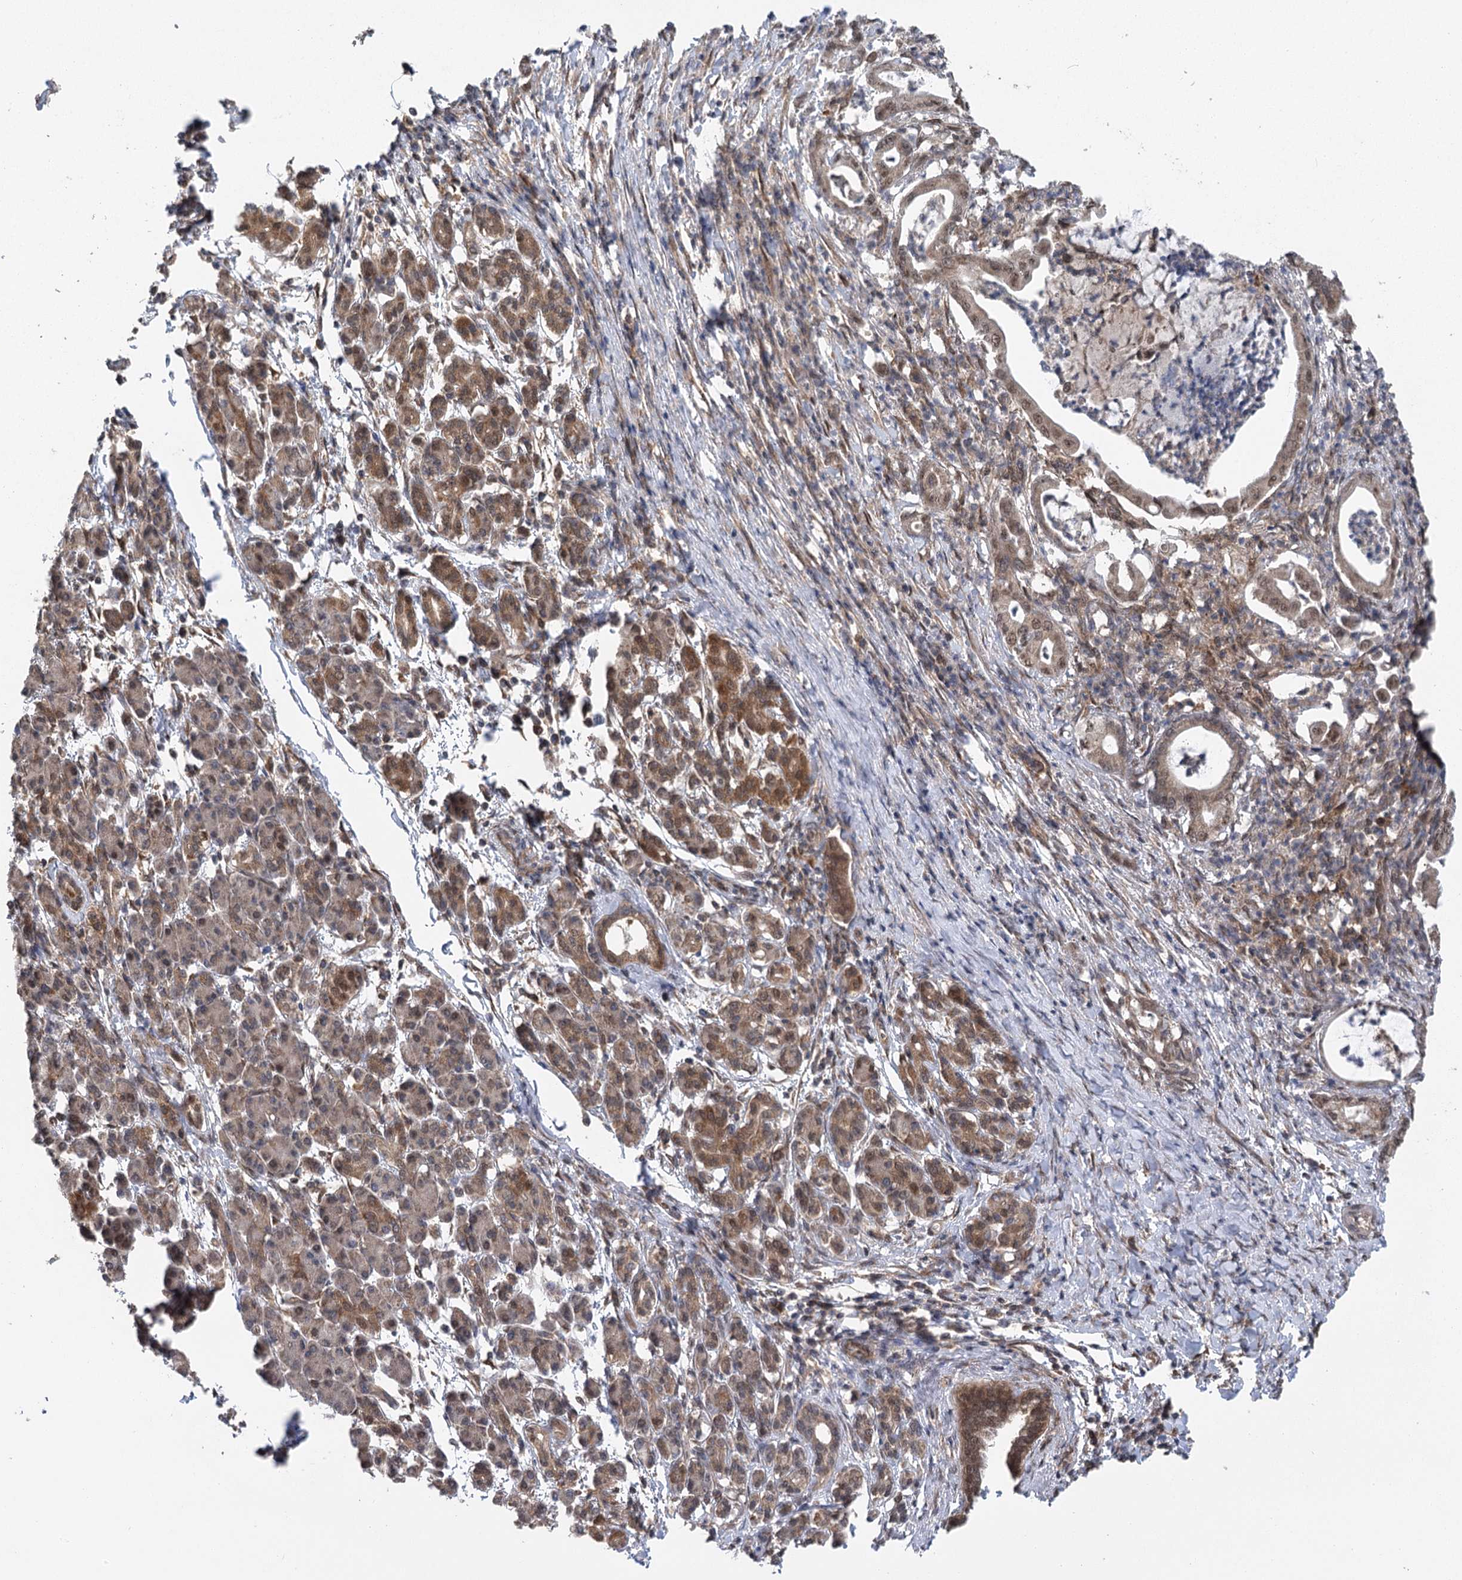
{"staining": {"intensity": "moderate", "quantity": ">75%", "location": "cytoplasmic/membranous,nuclear"}, "tissue": "pancreatic cancer", "cell_type": "Tumor cells", "image_type": "cancer", "snomed": [{"axis": "morphology", "description": "Adenocarcinoma, NOS"}, {"axis": "topography", "description": "Pancreas"}], "caption": "This histopathology image shows immunohistochemistry (IHC) staining of pancreatic adenocarcinoma, with medium moderate cytoplasmic/membranous and nuclear positivity in about >75% of tumor cells.", "gene": "C12orf4", "patient": {"sex": "female", "age": 55}}